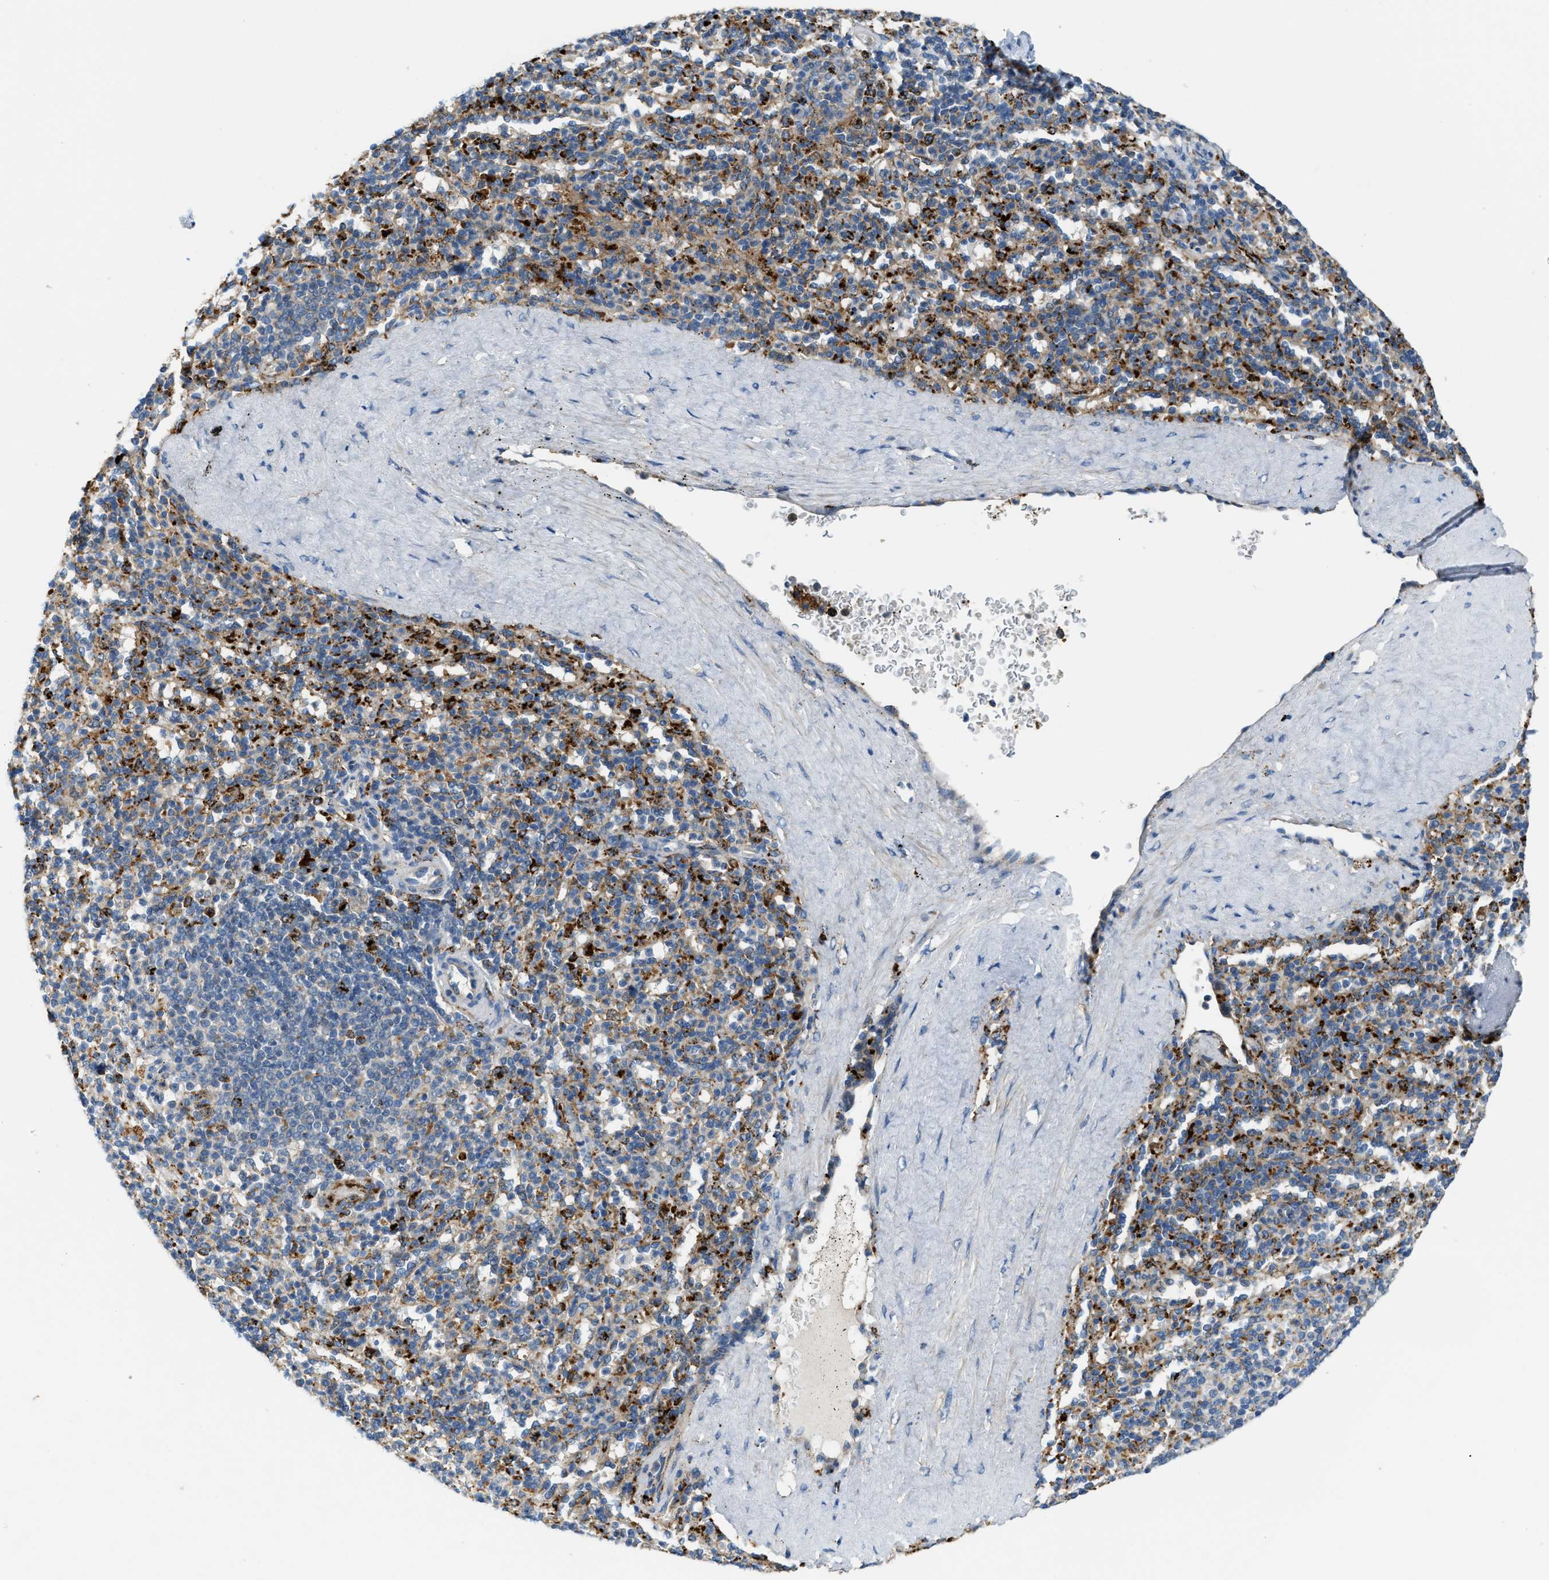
{"staining": {"intensity": "moderate", "quantity": "25%-75%", "location": "cytoplasmic/membranous"}, "tissue": "spleen", "cell_type": "Cells in red pulp", "image_type": "normal", "snomed": [{"axis": "morphology", "description": "Normal tissue, NOS"}, {"axis": "topography", "description": "Spleen"}], "caption": "This micrograph demonstrates immunohistochemistry (IHC) staining of benign human spleen, with medium moderate cytoplasmic/membranous staining in about 25%-75% of cells in red pulp.", "gene": "KLHDC10", "patient": {"sex": "male", "age": 36}}